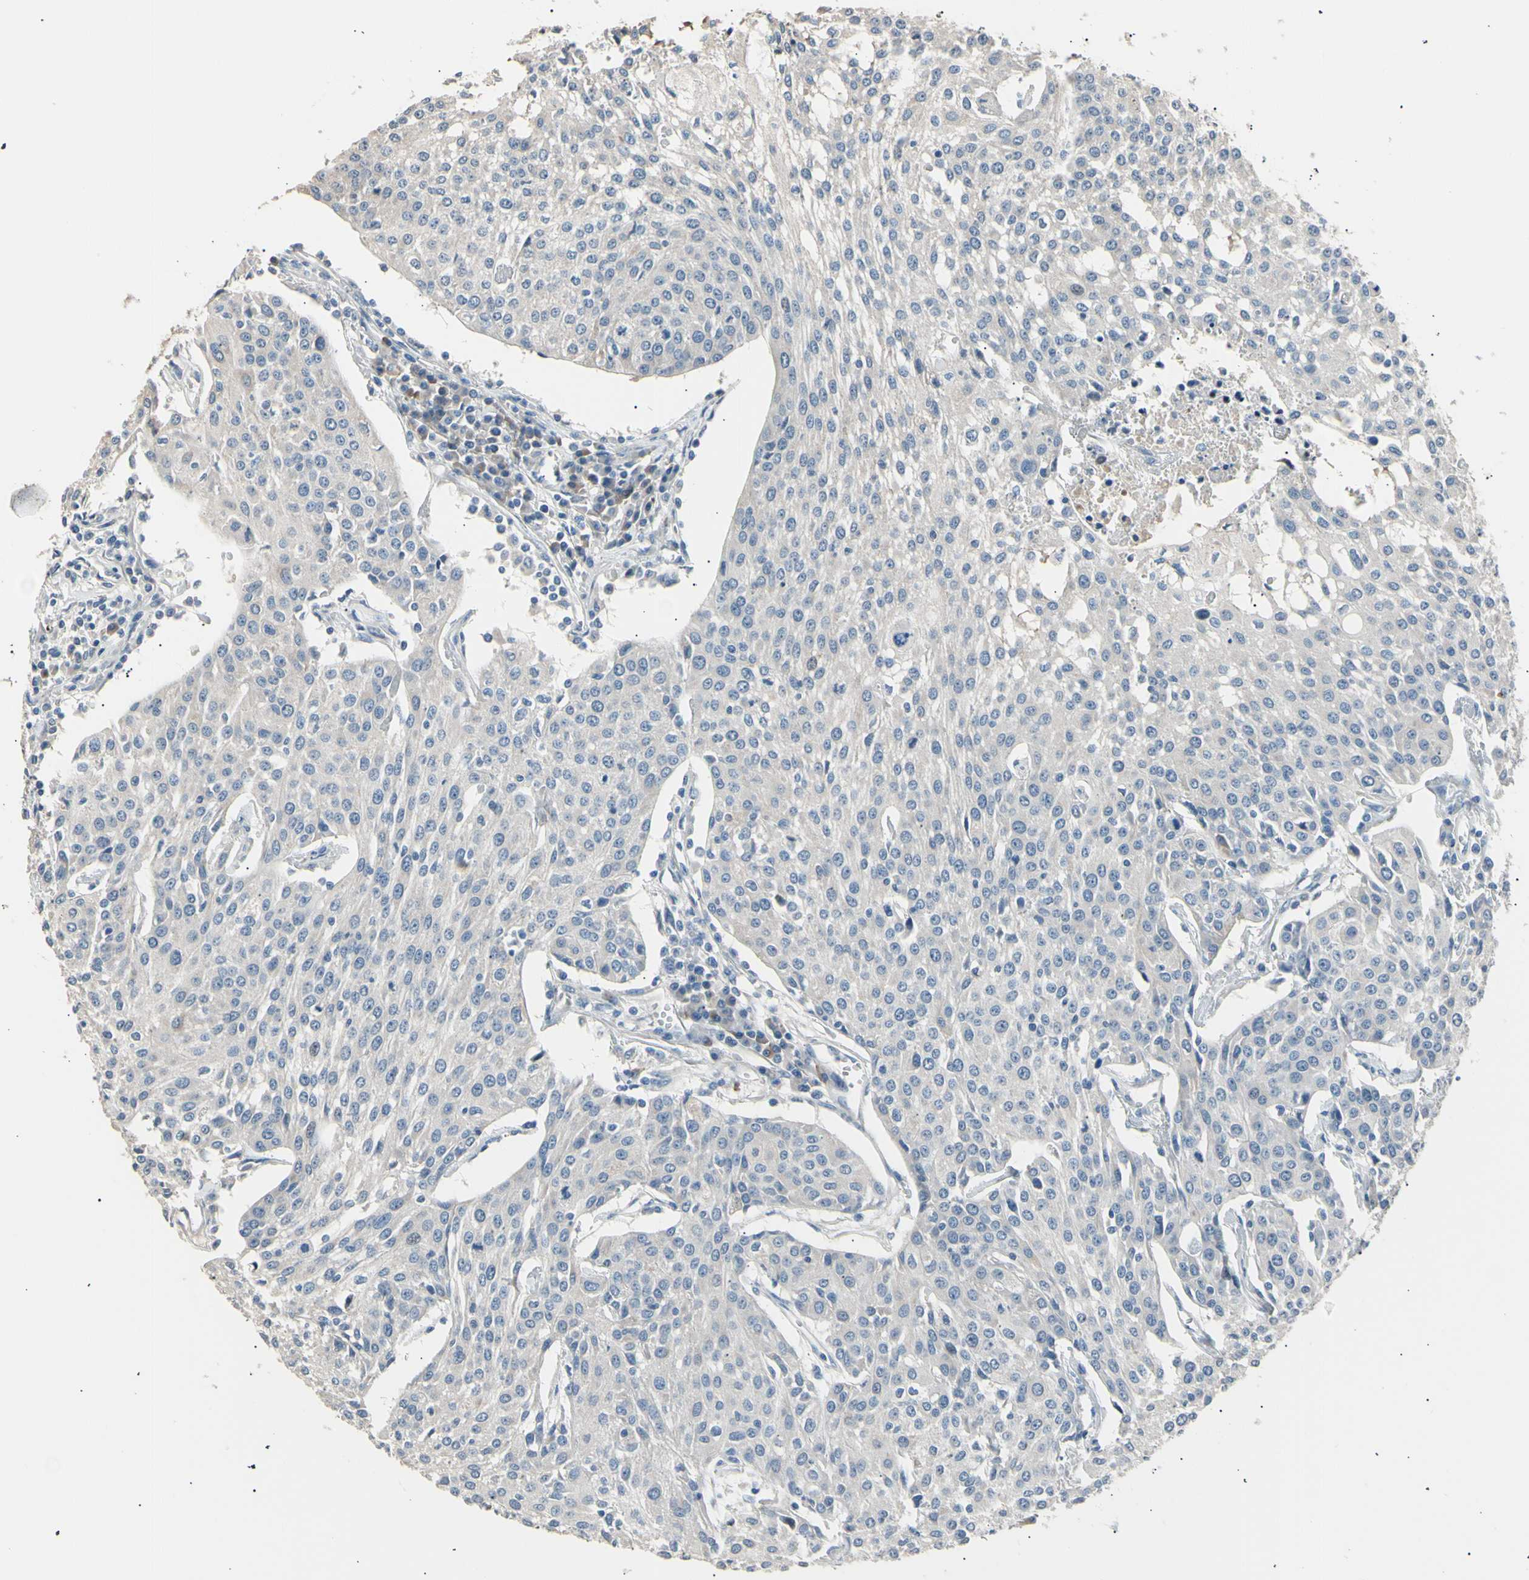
{"staining": {"intensity": "negative", "quantity": "none", "location": "none"}, "tissue": "urothelial cancer", "cell_type": "Tumor cells", "image_type": "cancer", "snomed": [{"axis": "morphology", "description": "Urothelial carcinoma, High grade"}, {"axis": "topography", "description": "Urinary bladder"}], "caption": "Image shows no protein positivity in tumor cells of urothelial cancer tissue. (DAB IHC, high magnification).", "gene": "LDLR", "patient": {"sex": "female", "age": 85}}